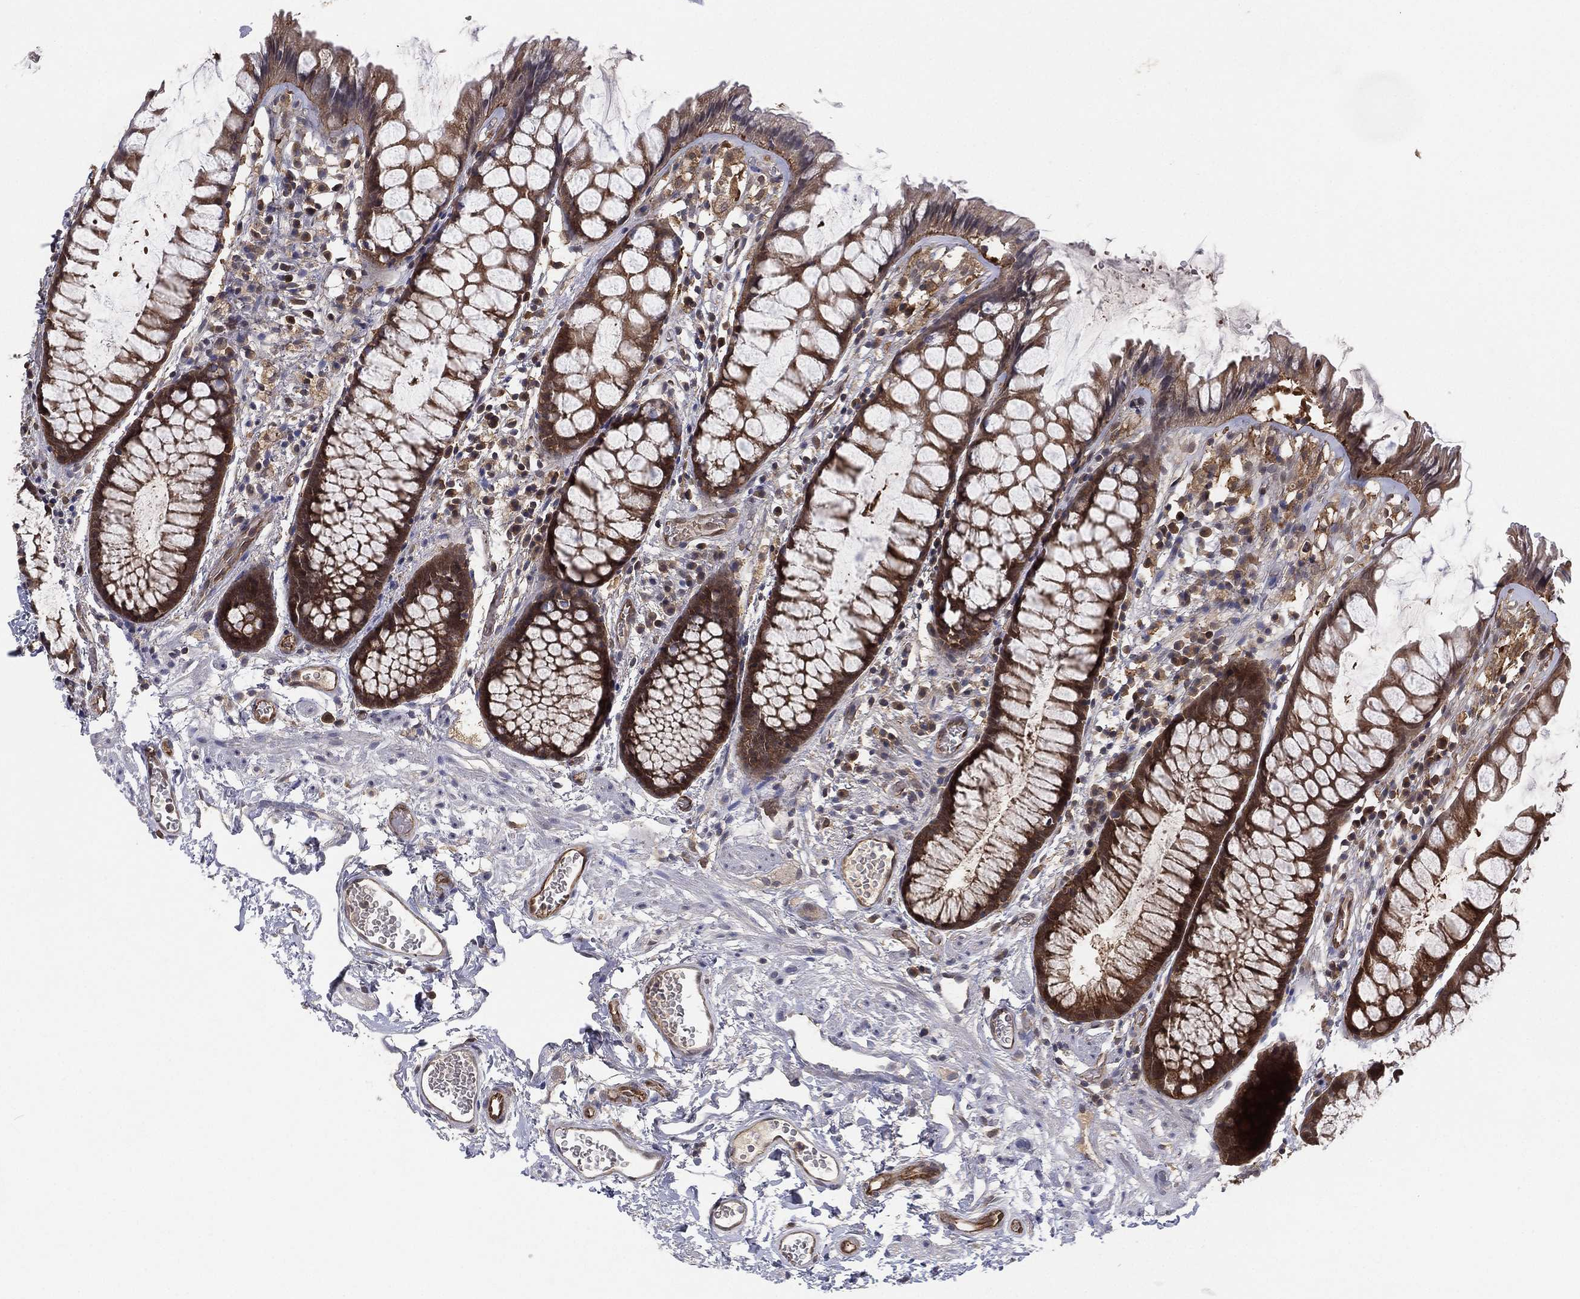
{"staining": {"intensity": "moderate", "quantity": "25%-75%", "location": "cytoplasmic/membranous"}, "tissue": "rectum", "cell_type": "Glandular cells", "image_type": "normal", "snomed": [{"axis": "morphology", "description": "Normal tissue, NOS"}, {"axis": "topography", "description": "Rectum"}], "caption": "Moderate cytoplasmic/membranous protein expression is seen in approximately 25%-75% of glandular cells in rectum.", "gene": "PSMG4", "patient": {"sex": "female", "age": 62}}